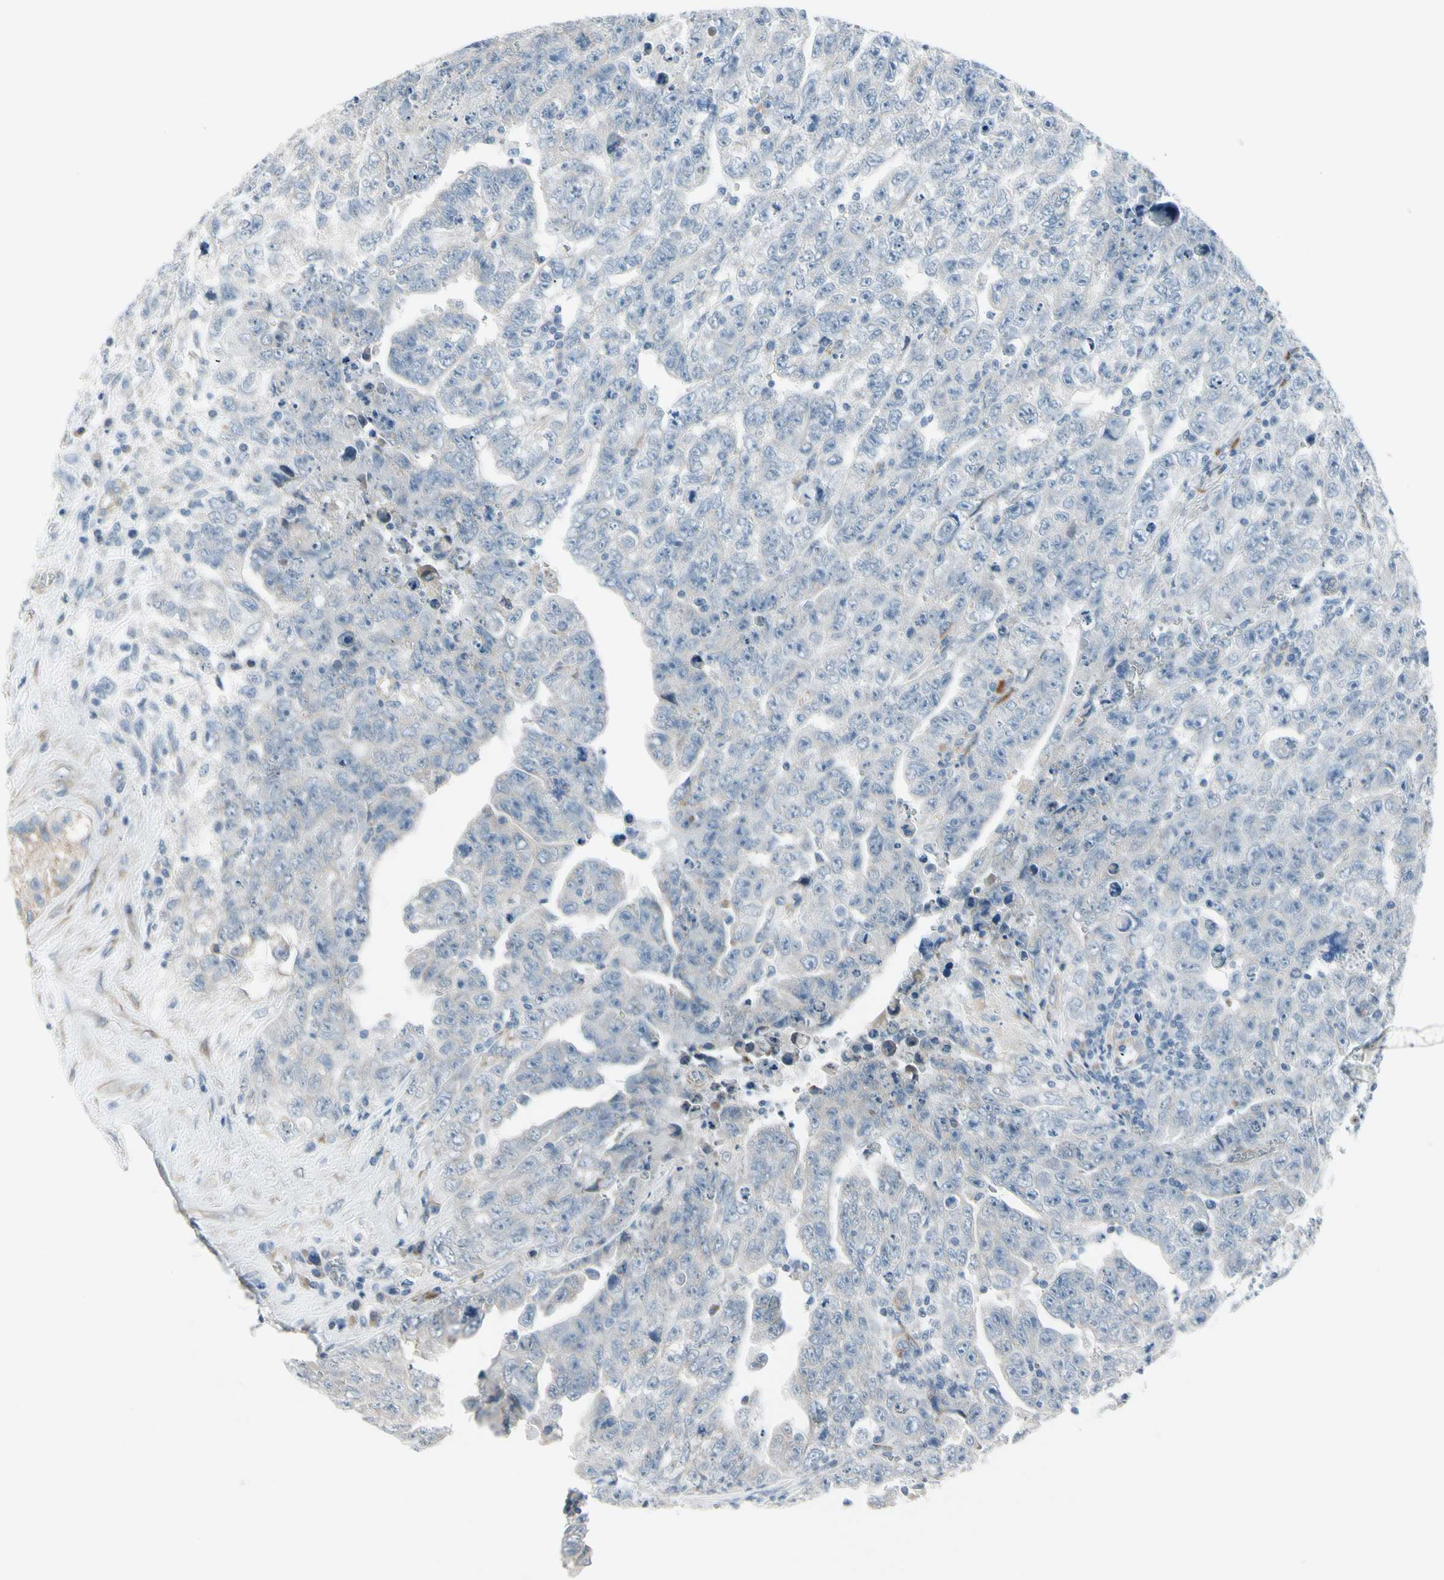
{"staining": {"intensity": "negative", "quantity": "none", "location": "none"}, "tissue": "testis cancer", "cell_type": "Tumor cells", "image_type": "cancer", "snomed": [{"axis": "morphology", "description": "Carcinoma, Embryonal, NOS"}, {"axis": "topography", "description": "Testis"}], "caption": "A high-resolution photomicrograph shows immunohistochemistry (IHC) staining of embryonal carcinoma (testis), which displays no significant positivity in tumor cells. (Brightfield microscopy of DAB immunohistochemistry at high magnification).", "gene": "MAP2", "patient": {"sex": "male", "age": 28}}